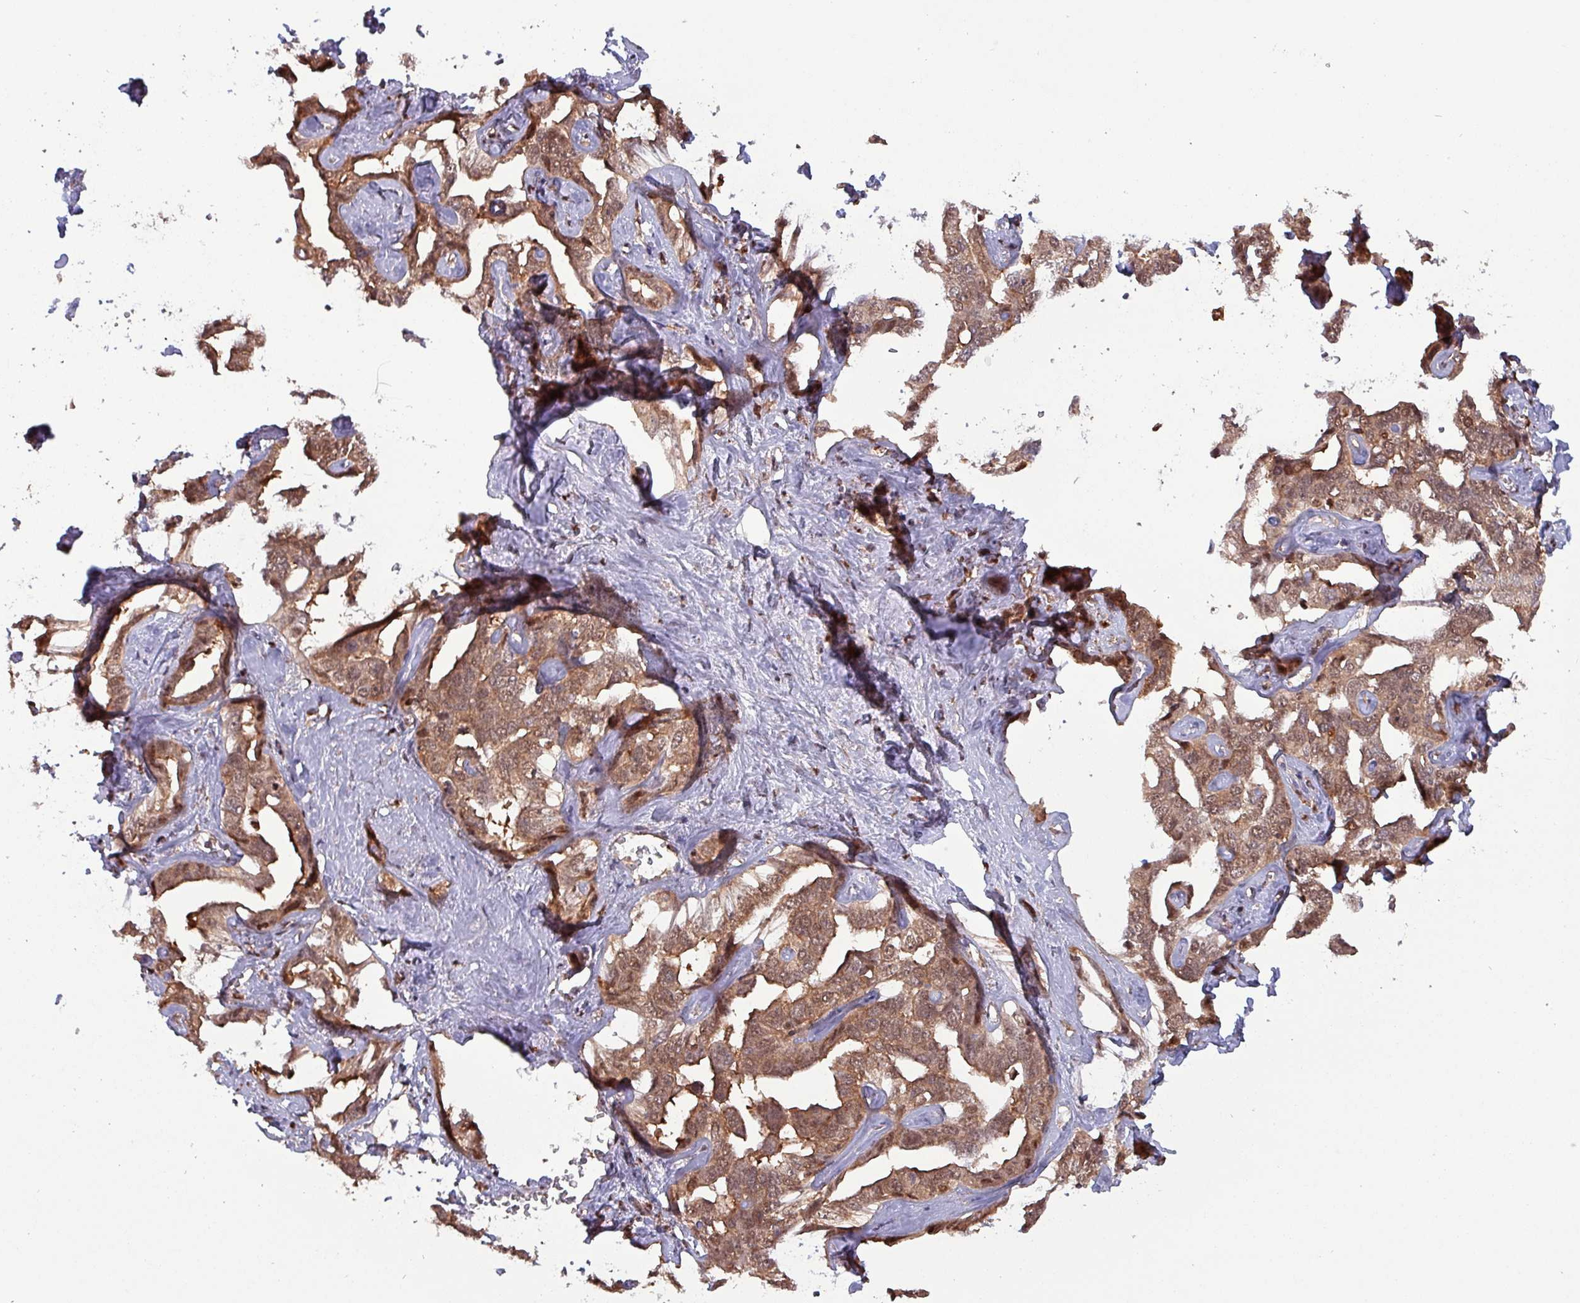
{"staining": {"intensity": "moderate", "quantity": ">75%", "location": "cytoplasmic/membranous,nuclear"}, "tissue": "liver cancer", "cell_type": "Tumor cells", "image_type": "cancer", "snomed": [{"axis": "morphology", "description": "Cholangiocarcinoma"}, {"axis": "topography", "description": "Liver"}], "caption": "Liver cancer stained with DAB IHC exhibits medium levels of moderate cytoplasmic/membranous and nuclear positivity in about >75% of tumor cells. Nuclei are stained in blue.", "gene": "PSMB8", "patient": {"sex": "male", "age": 59}}